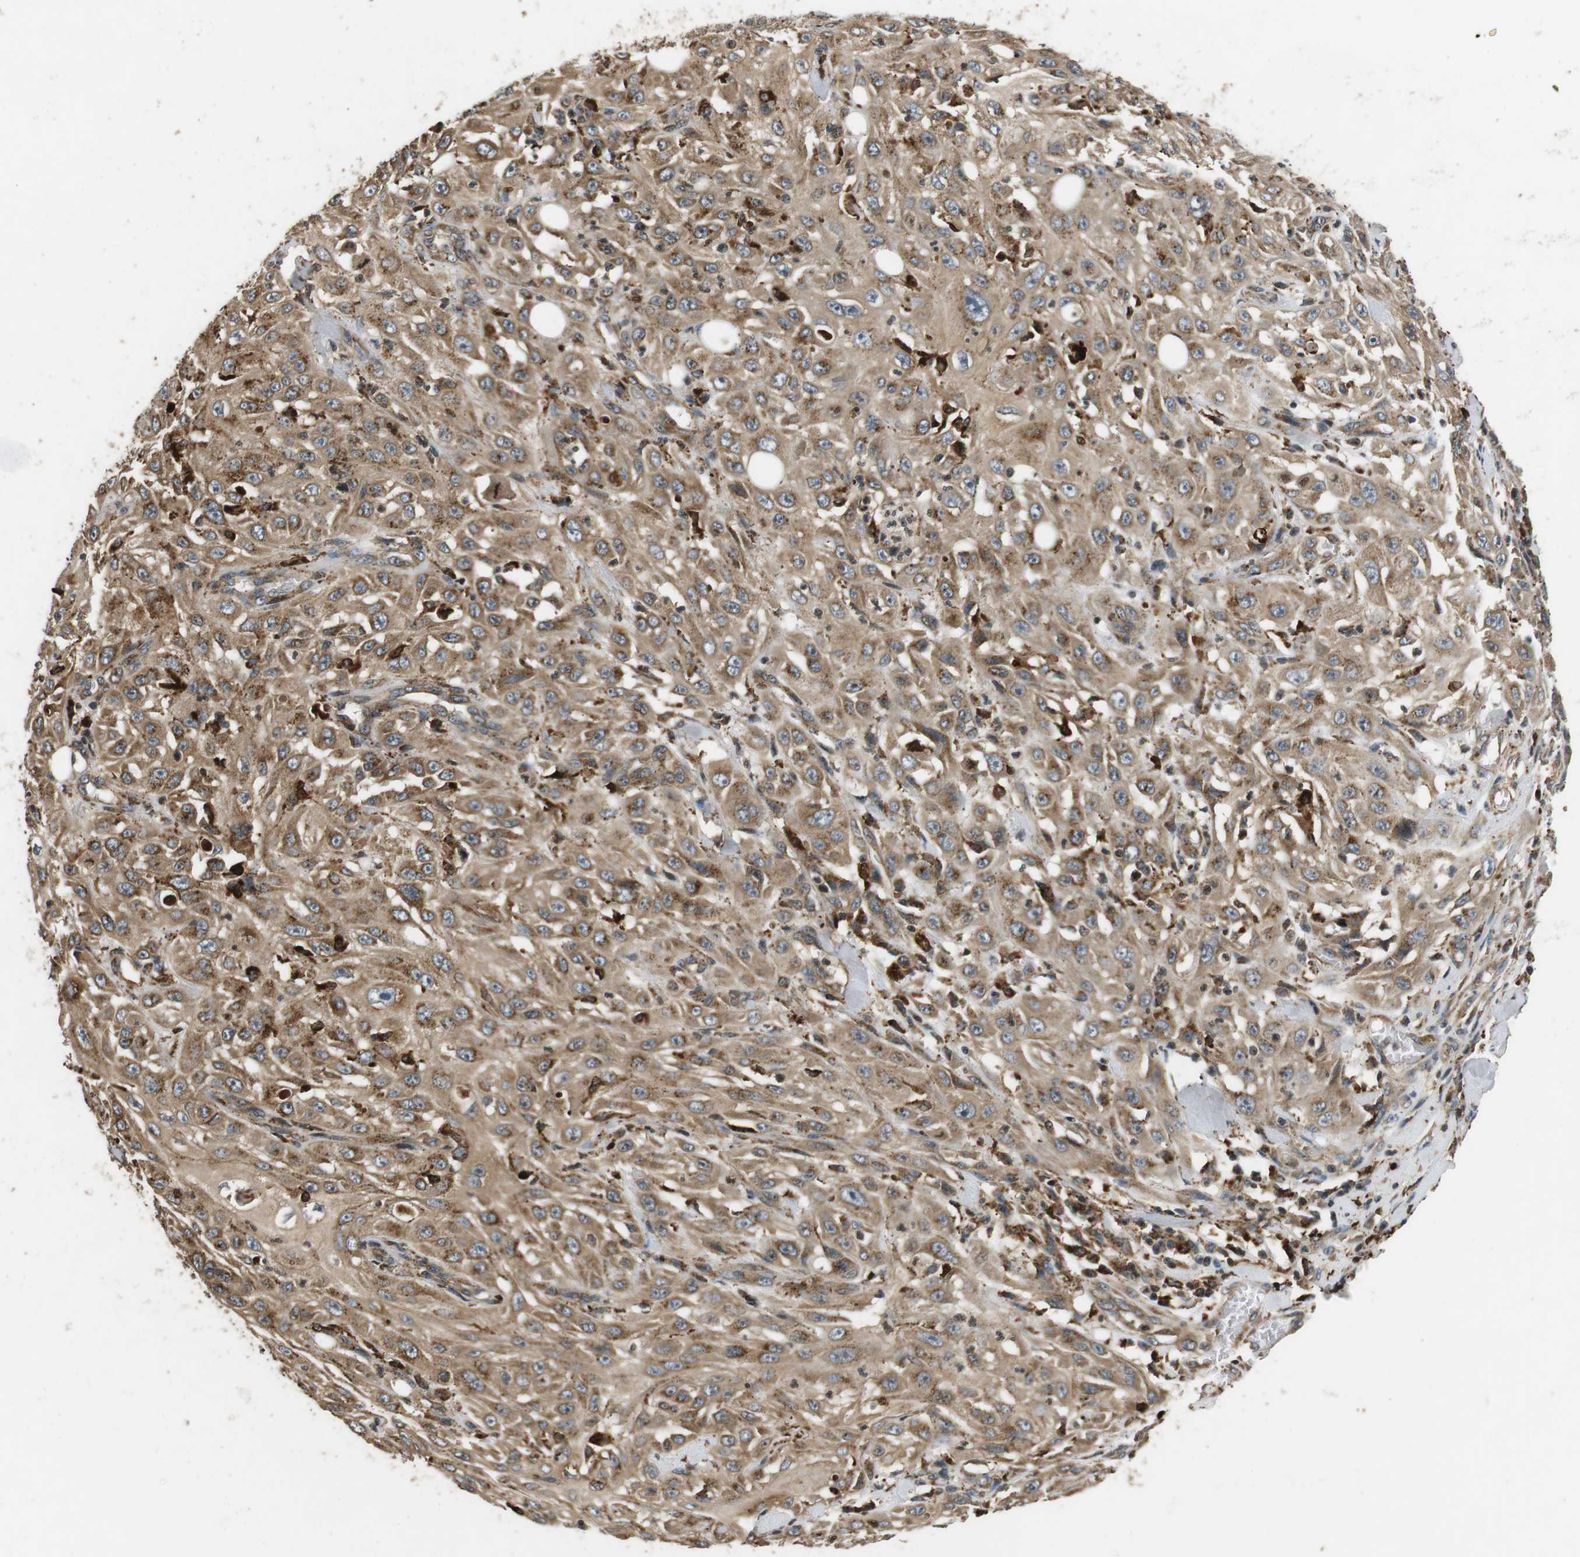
{"staining": {"intensity": "moderate", "quantity": ">75%", "location": "cytoplasmic/membranous"}, "tissue": "skin cancer", "cell_type": "Tumor cells", "image_type": "cancer", "snomed": [{"axis": "morphology", "description": "Squamous cell carcinoma, NOS"}, {"axis": "morphology", "description": "Squamous cell carcinoma, metastatic, NOS"}, {"axis": "topography", "description": "Skin"}, {"axis": "topography", "description": "Lymph node"}], "caption": "Immunohistochemical staining of skin cancer (squamous cell carcinoma) reveals moderate cytoplasmic/membranous protein expression in approximately >75% of tumor cells.", "gene": "TXNRD1", "patient": {"sex": "male", "age": 75}}